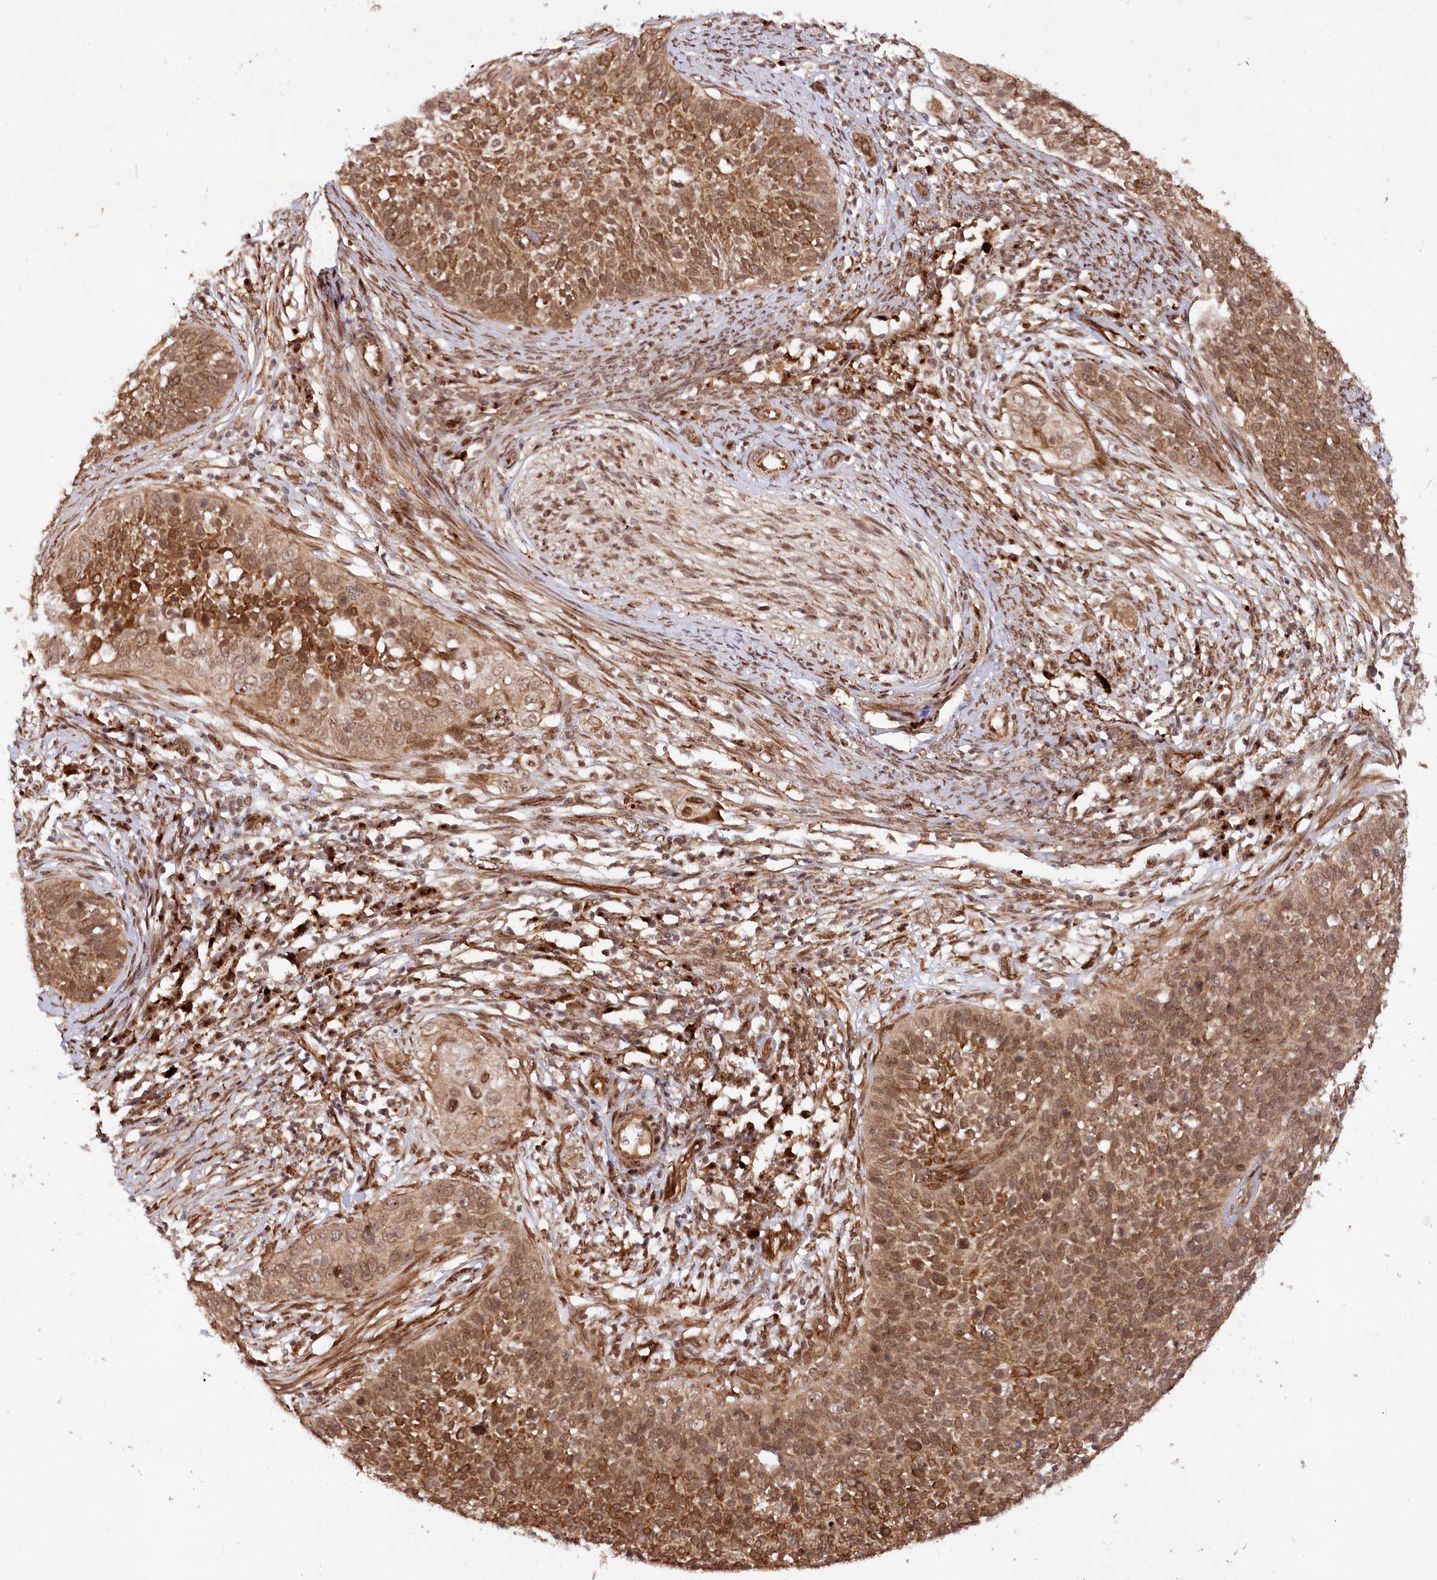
{"staining": {"intensity": "moderate", "quantity": ">75%", "location": "cytoplasmic/membranous,nuclear"}, "tissue": "cervical cancer", "cell_type": "Tumor cells", "image_type": "cancer", "snomed": [{"axis": "morphology", "description": "Squamous cell carcinoma, NOS"}, {"axis": "topography", "description": "Cervix"}], "caption": "Tumor cells demonstrate medium levels of moderate cytoplasmic/membranous and nuclear expression in approximately >75% of cells in cervical cancer.", "gene": "ALKBH8", "patient": {"sex": "female", "age": 34}}